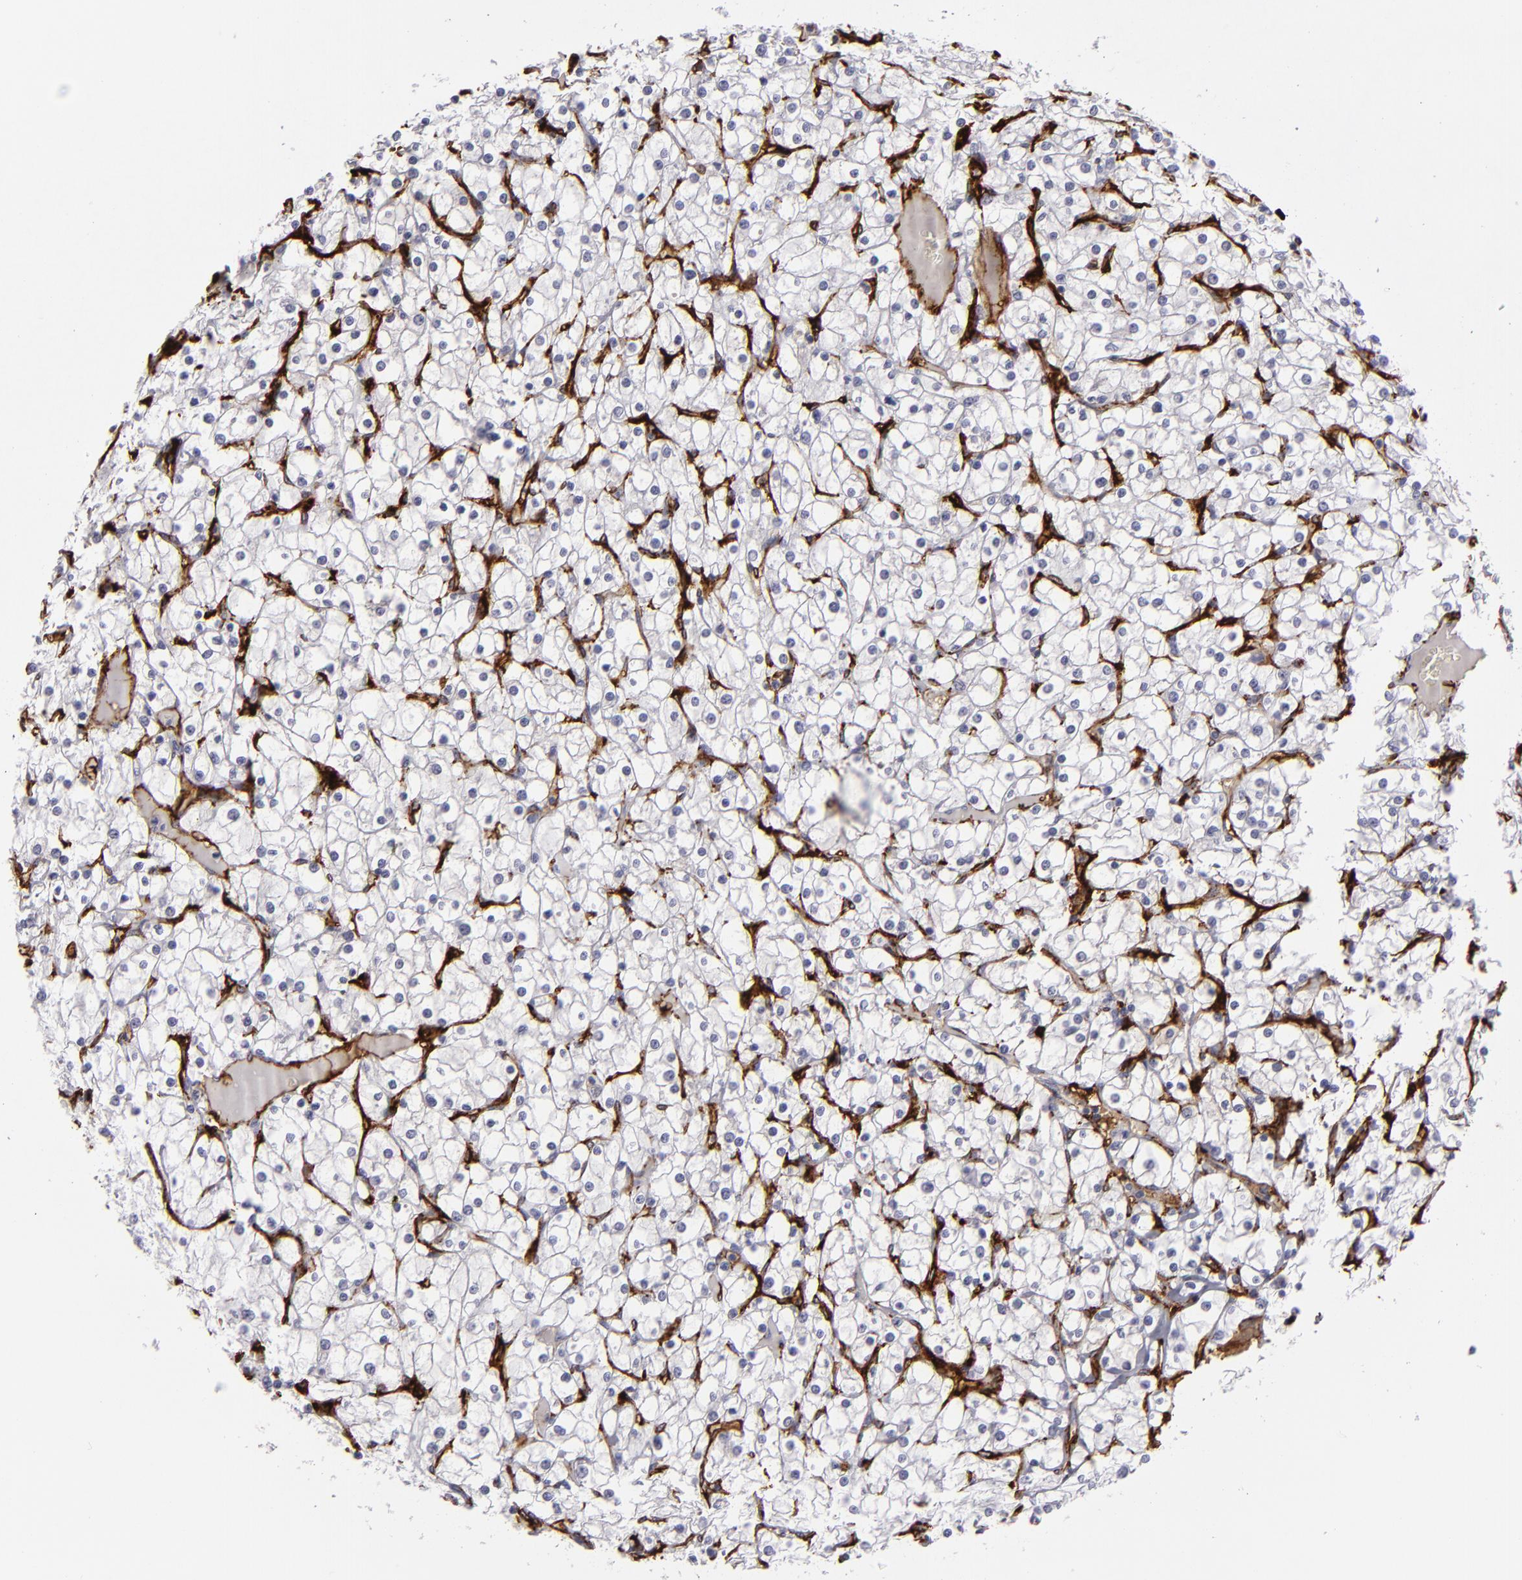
{"staining": {"intensity": "negative", "quantity": "none", "location": "none"}, "tissue": "renal cancer", "cell_type": "Tumor cells", "image_type": "cancer", "snomed": [{"axis": "morphology", "description": "Adenocarcinoma, NOS"}, {"axis": "topography", "description": "Kidney"}], "caption": "Image shows no significant protein staining in tumor cells of renal adenocarcinoma. Brightfield microscopy of IHC stained with DAB (3,3'-diaminobenzidine) (brown) and hematoxylin (blue), captured at high magnification.", "gene": "MCAM", "patient": {"sex": "female", "age": 73}}